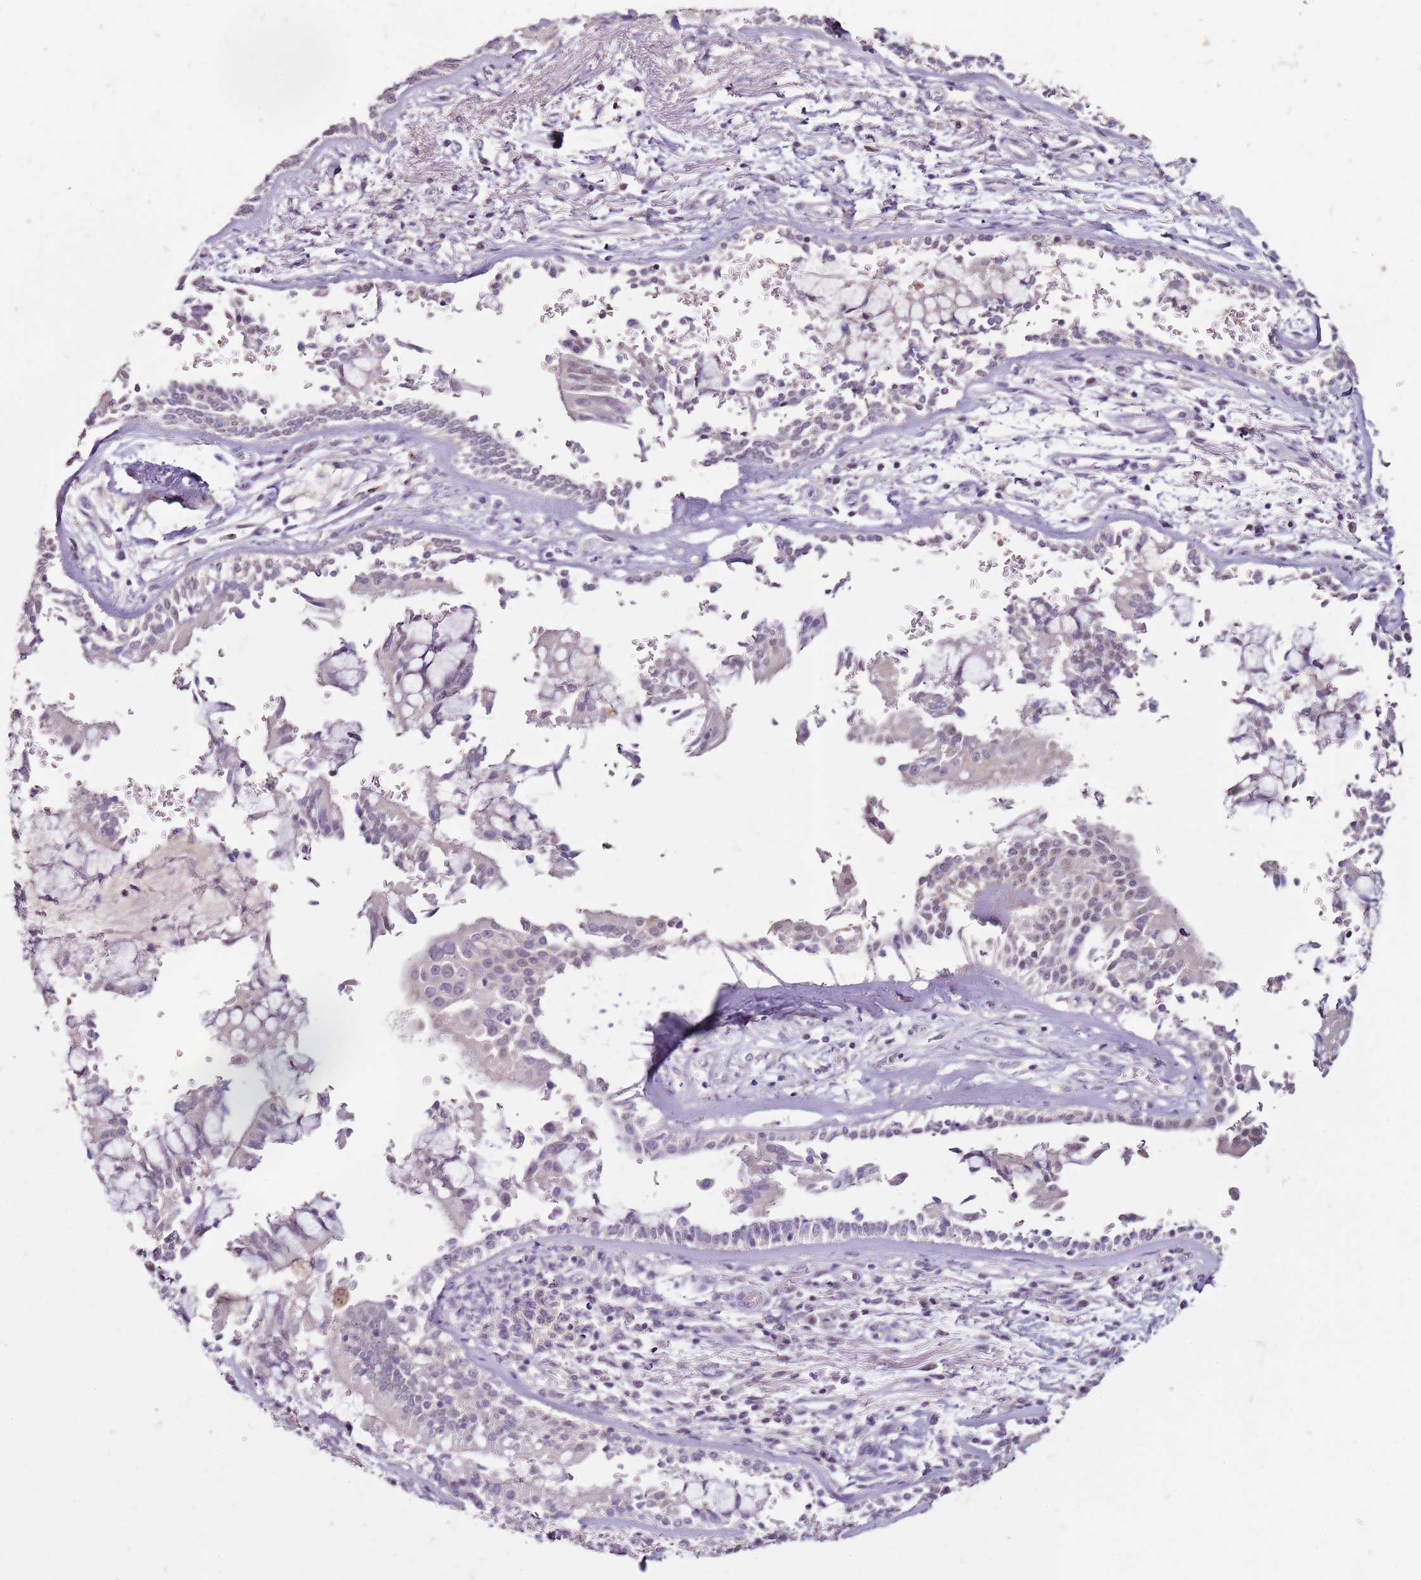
{"staining": {"intensity": "weak", "quantity": ">75%", "location": "cytoplasmic/membranous"}, "tissue": "adipose tissue", "cell_type": "Adipocytes", "image_type": "normal", "snomed": [{"axis": "morphology", "description": "Normal tissue, NOS"}, {"axis": "topography", "description": "Cartilage tissue"}], "caption": "Weak cytoplasmic/membranous protein positivity is identified in about >75% of adipocytes in adipose tissue.", "gene": "MDH1", "patient": {"sex": "male", "age": 73}}